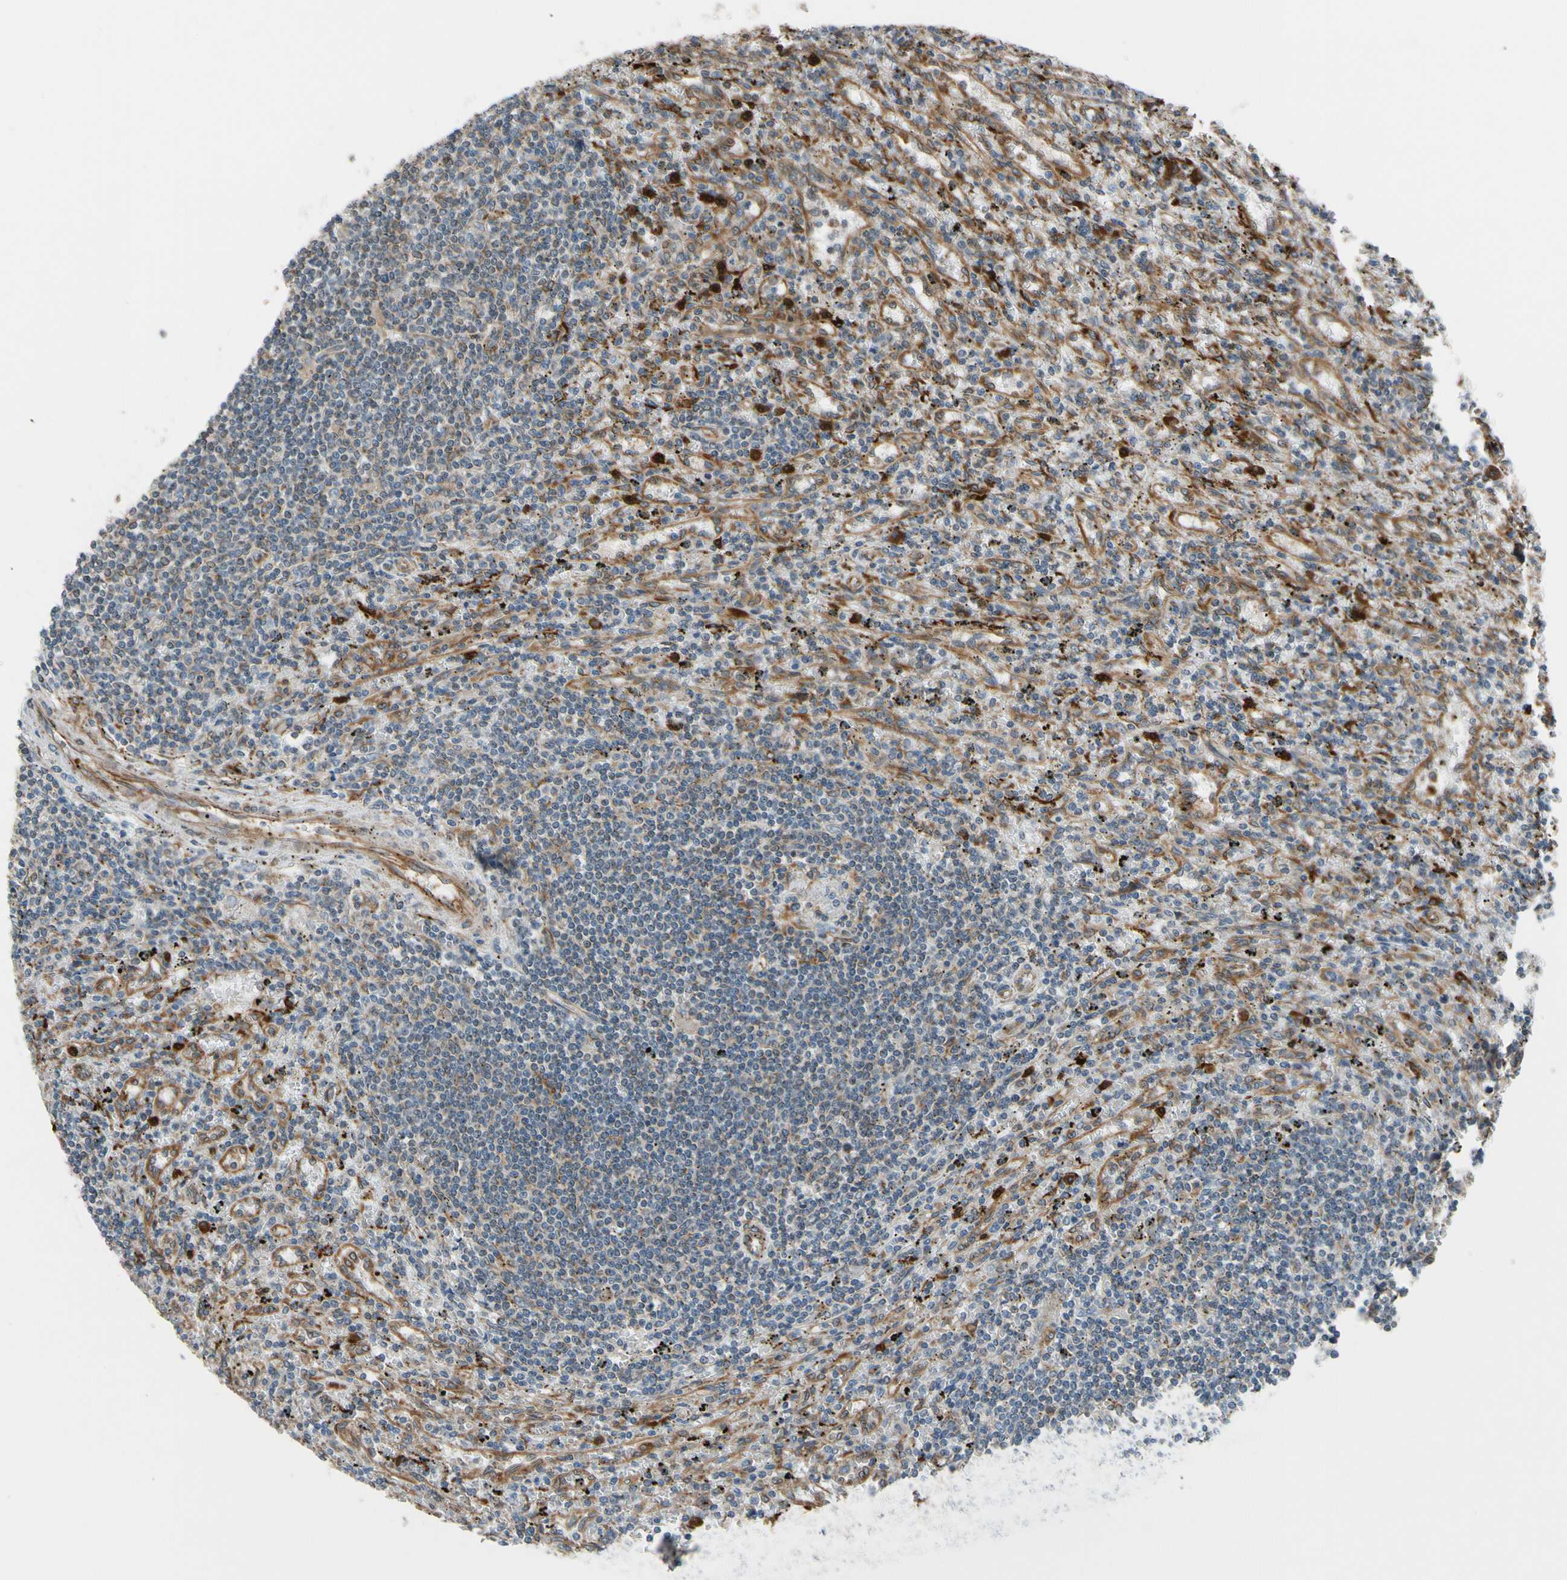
{"staining": {"intensity": "weak", "quantity": "<25%", "location": "cytoplasmic/membranous"}, "tissue": "lymphoma", "cell_type": "Tumor cells", "image_type": "cancer", "snomed": [{"axis": "morphology", "description": "Malignant lymphoma, non-Hodgkin's type, Low grade"}, {"axis": "topography", "description": "Spleen"}], "caption": "High power microscopy image of an IHC image of lymphoma, revealing no significant staining in tumor cells.", "gene": "CLCC1", "patient": {"sex": "male", "age": 76}}